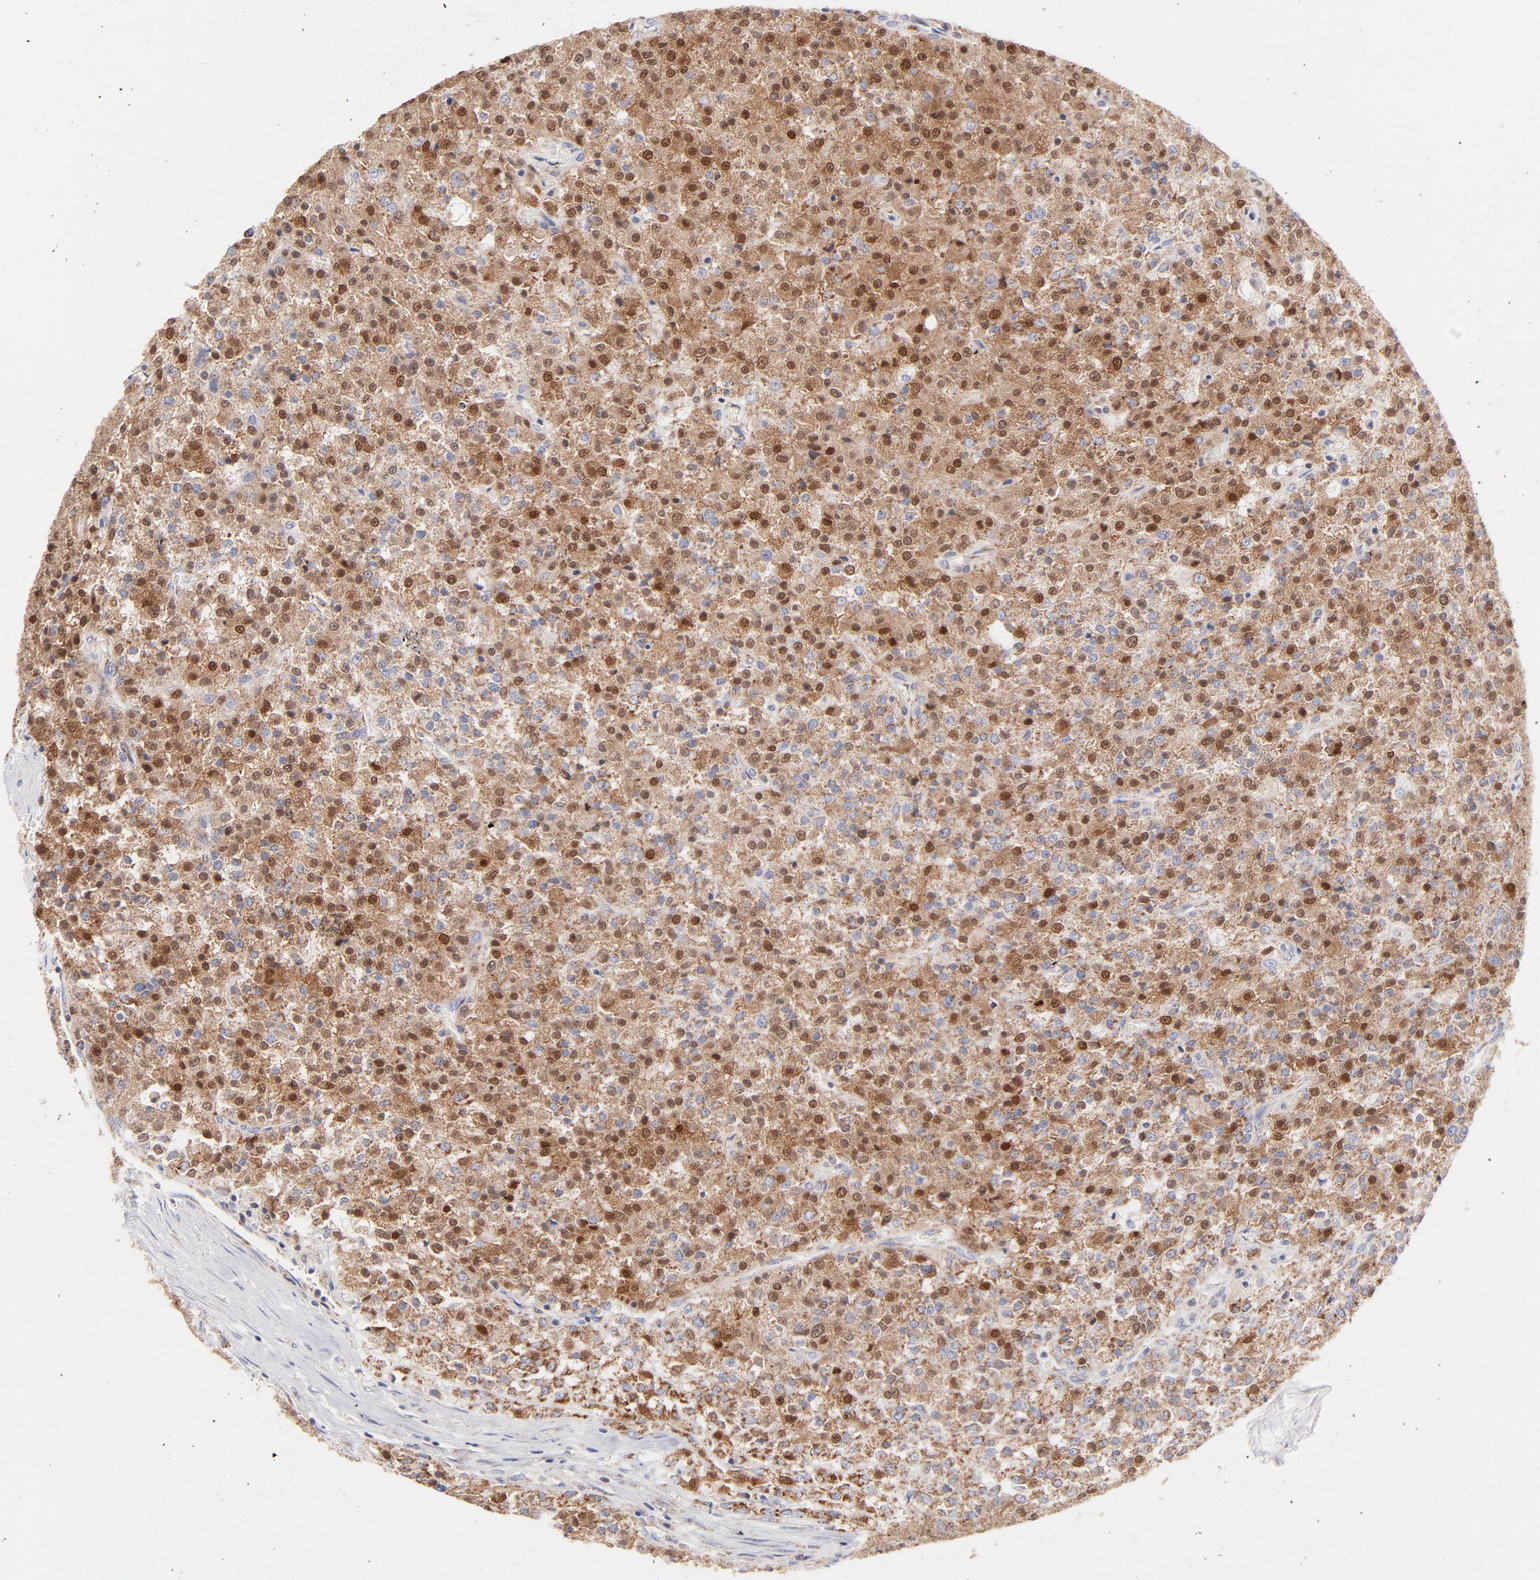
{"staining": {"intensity": "moderate", "quantity": ">75%", "location": "cytoplasmic/membranous"}, "tissue": "testis cancer", "cell_type": "Tumor cells", "image_type": "cancer", "snomed": [{"axis": "morphology", "description": "Seminoma, NOS"}, {"axis": "topography", "description": "Testis"}], "caption": "Brown immunohistochemical staining in seminoma (testis) reveals moderate cytoplasmic/membranous positivity in approximately >75% of tumor cells.", "gene": "TIMM8A", "patient": {"sex": "male", "age": 59}}